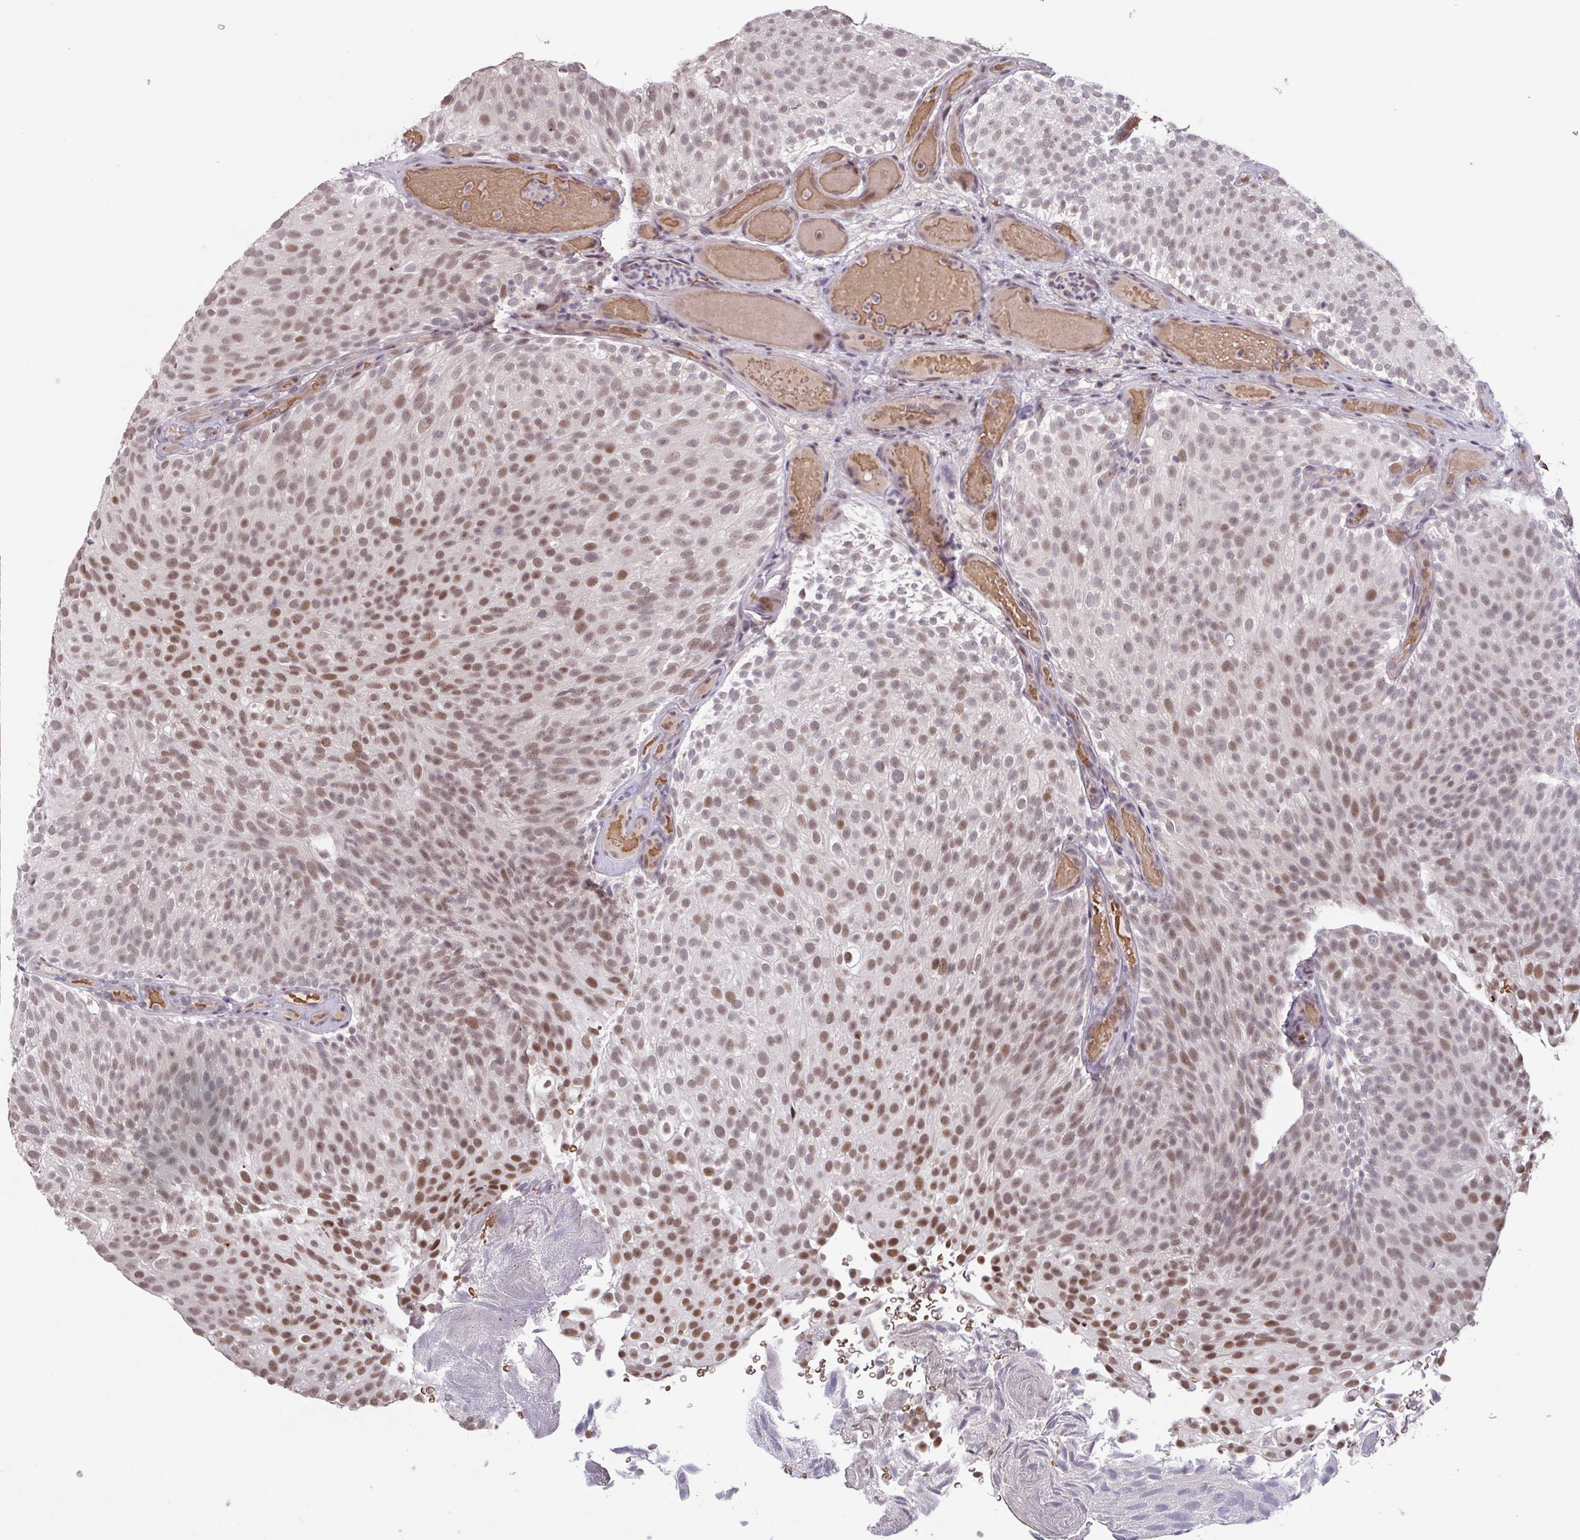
{"staining": {"intensity": "moderate", "quantity": ">75%", "location": "nuclear"}, "tissue": "urothelial cancer", "cell_type": "Tumor cells", "image_type": "cancer", "snomed": [{"axis": "morphology", "description": "Urothelial carcinoma, Low grade"}, {"axis": "topography", "description": "Urinary bladder"}], "caption": "About >75% of tumor cells in human urothelial carcinoma (low-grade) show moderate nuclear protein positivity as visualized by brown immunohistochemical staining.", "gene": "ZNF414", "patient": {"sex": "male", "age": 78}}